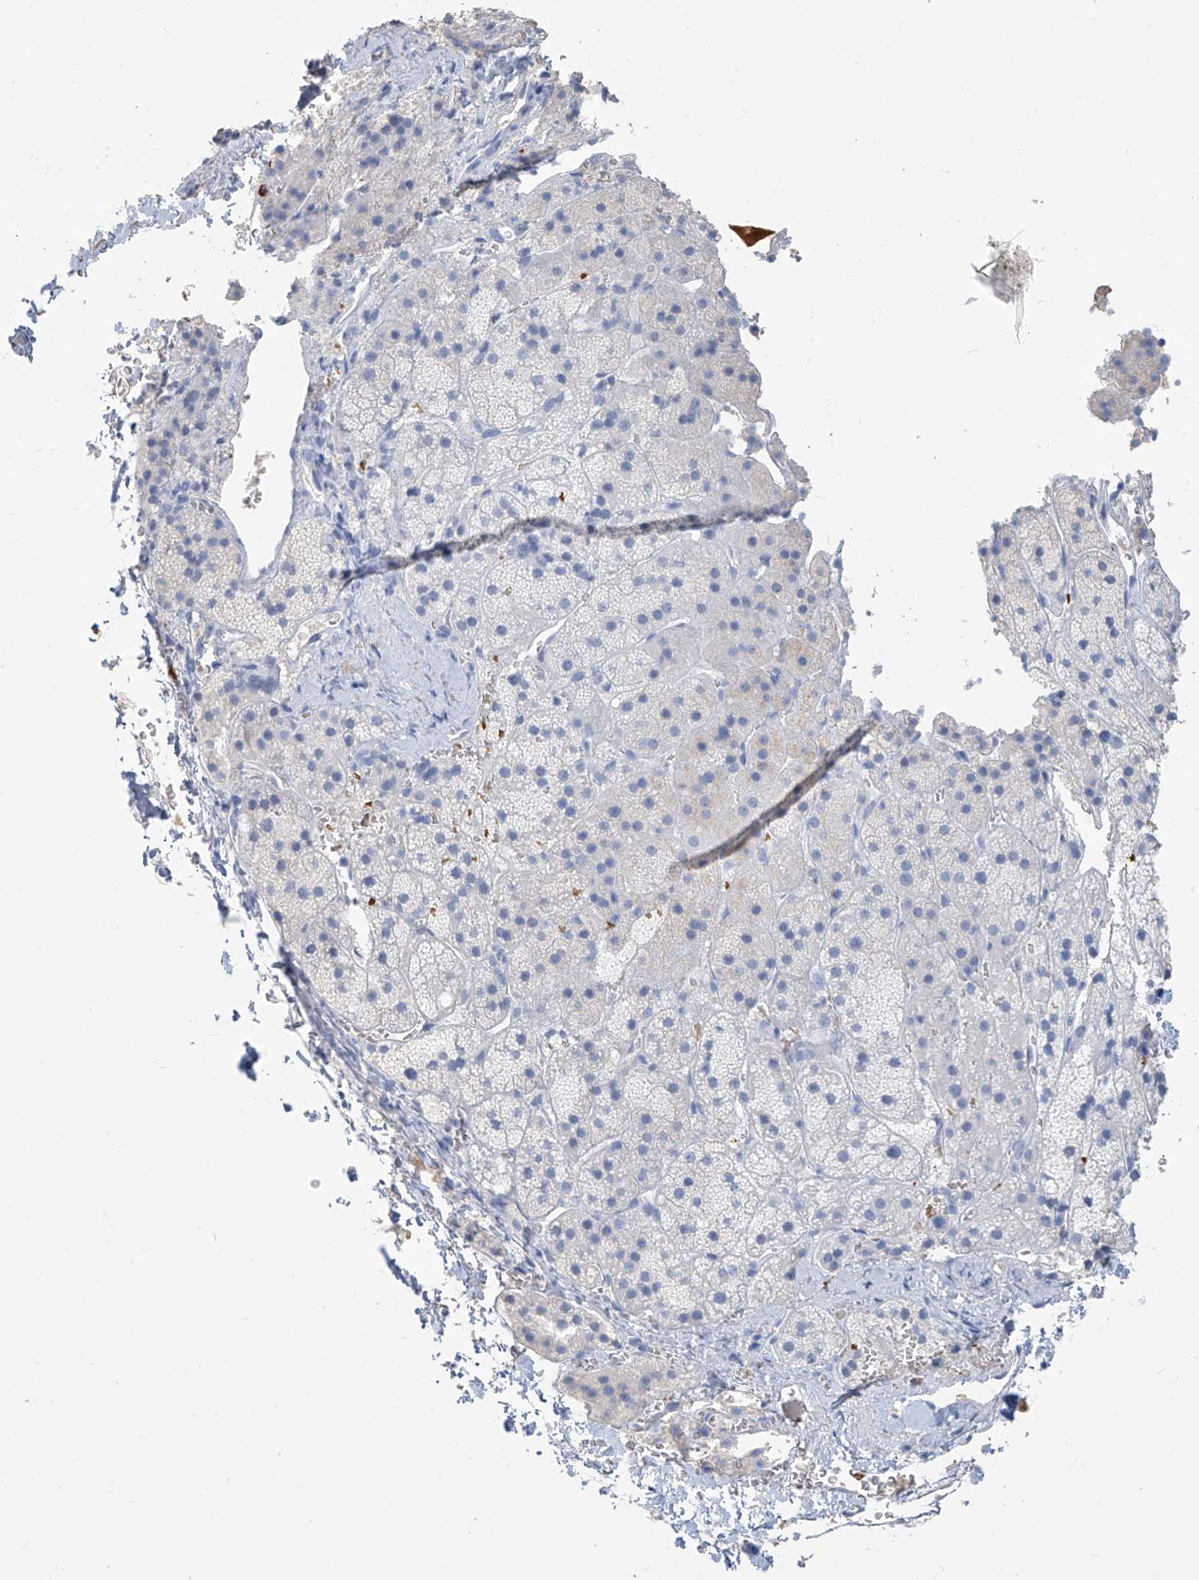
{"staining": {"intensity": "negative", "quantity": "none", "location": "none"}, "tissue": "adrenal gland", "cell_type": "Glandular cells", "image_type": "normal", "snomed": [{"axis": "morphology", "description": "Normal tissue, NOS"}, {"axis": "topography", "description": "Adrenal gland"}], "caption": "IHC of unremarkable human adrenal gland shows no positivity in glandular cells.", "gene": "PAFAH1B3", "patient": {"sex": "female", "age": 44}}